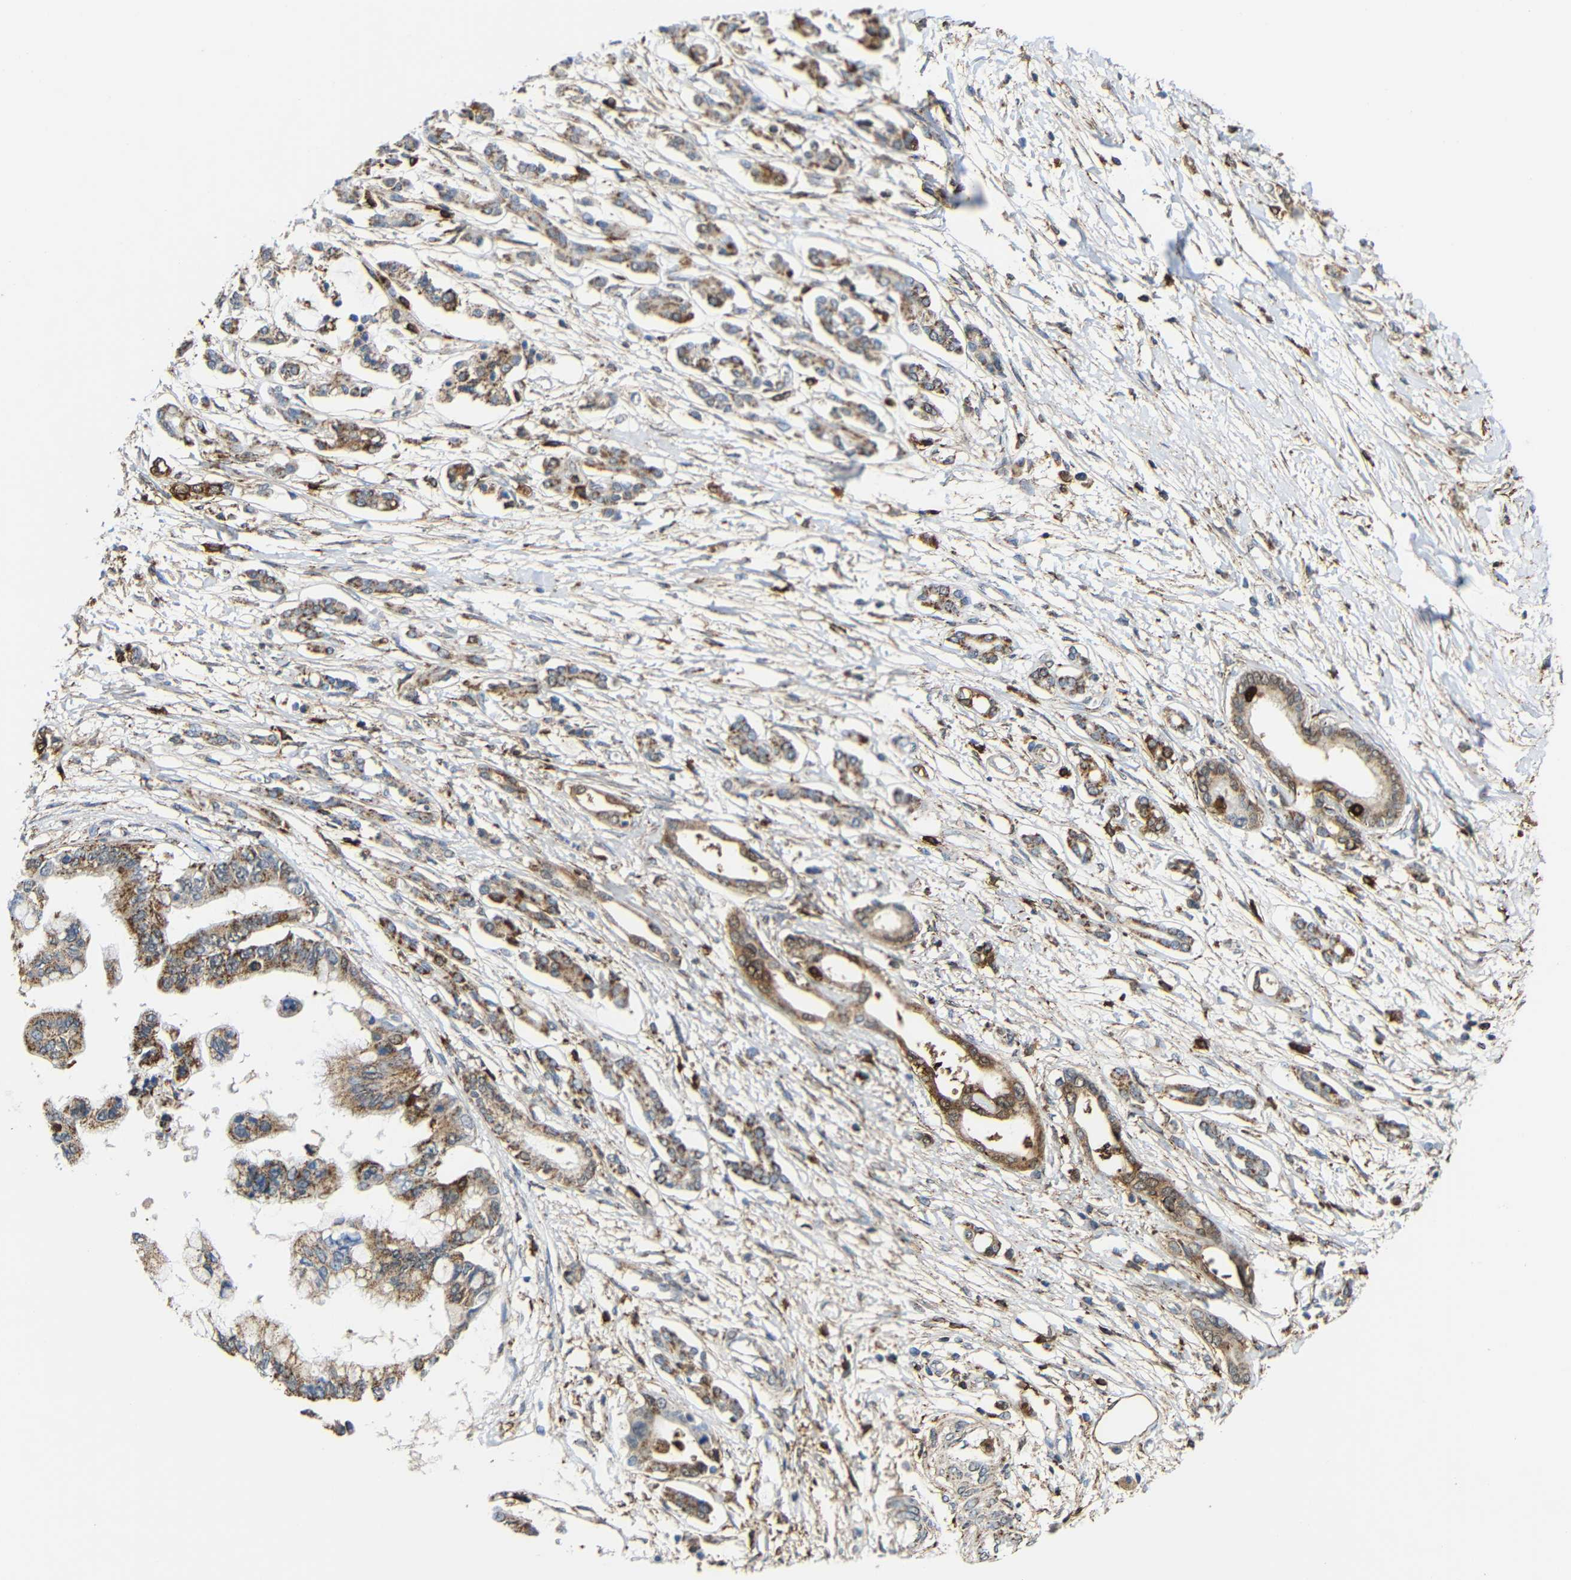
{"staining": {"intensity": "moderate", "quantity": ">75%", "location": "cytoplasmic/membranous"}, "tissue": "pancreatic cancer", "cell_type": "Tumor cells", "image_type": "cancer", "snomed": [{"axis": "morphology", "description": "Adenocarcinoma, NOS"}, {"axis": "topography", "description": "Pancreas"}], "caption": "Pancreatic adenocarcinoma was stained to show a protein in brown. There is medium levels of moderate cytoplasmic/membranous expression in approximately >75% of tumor cells. Immunohistochemistry stains the protein in brown and the nuclei are stained blue.", "gene": "C1GALT1", "patient": {"sex": "male", "age": 56}}